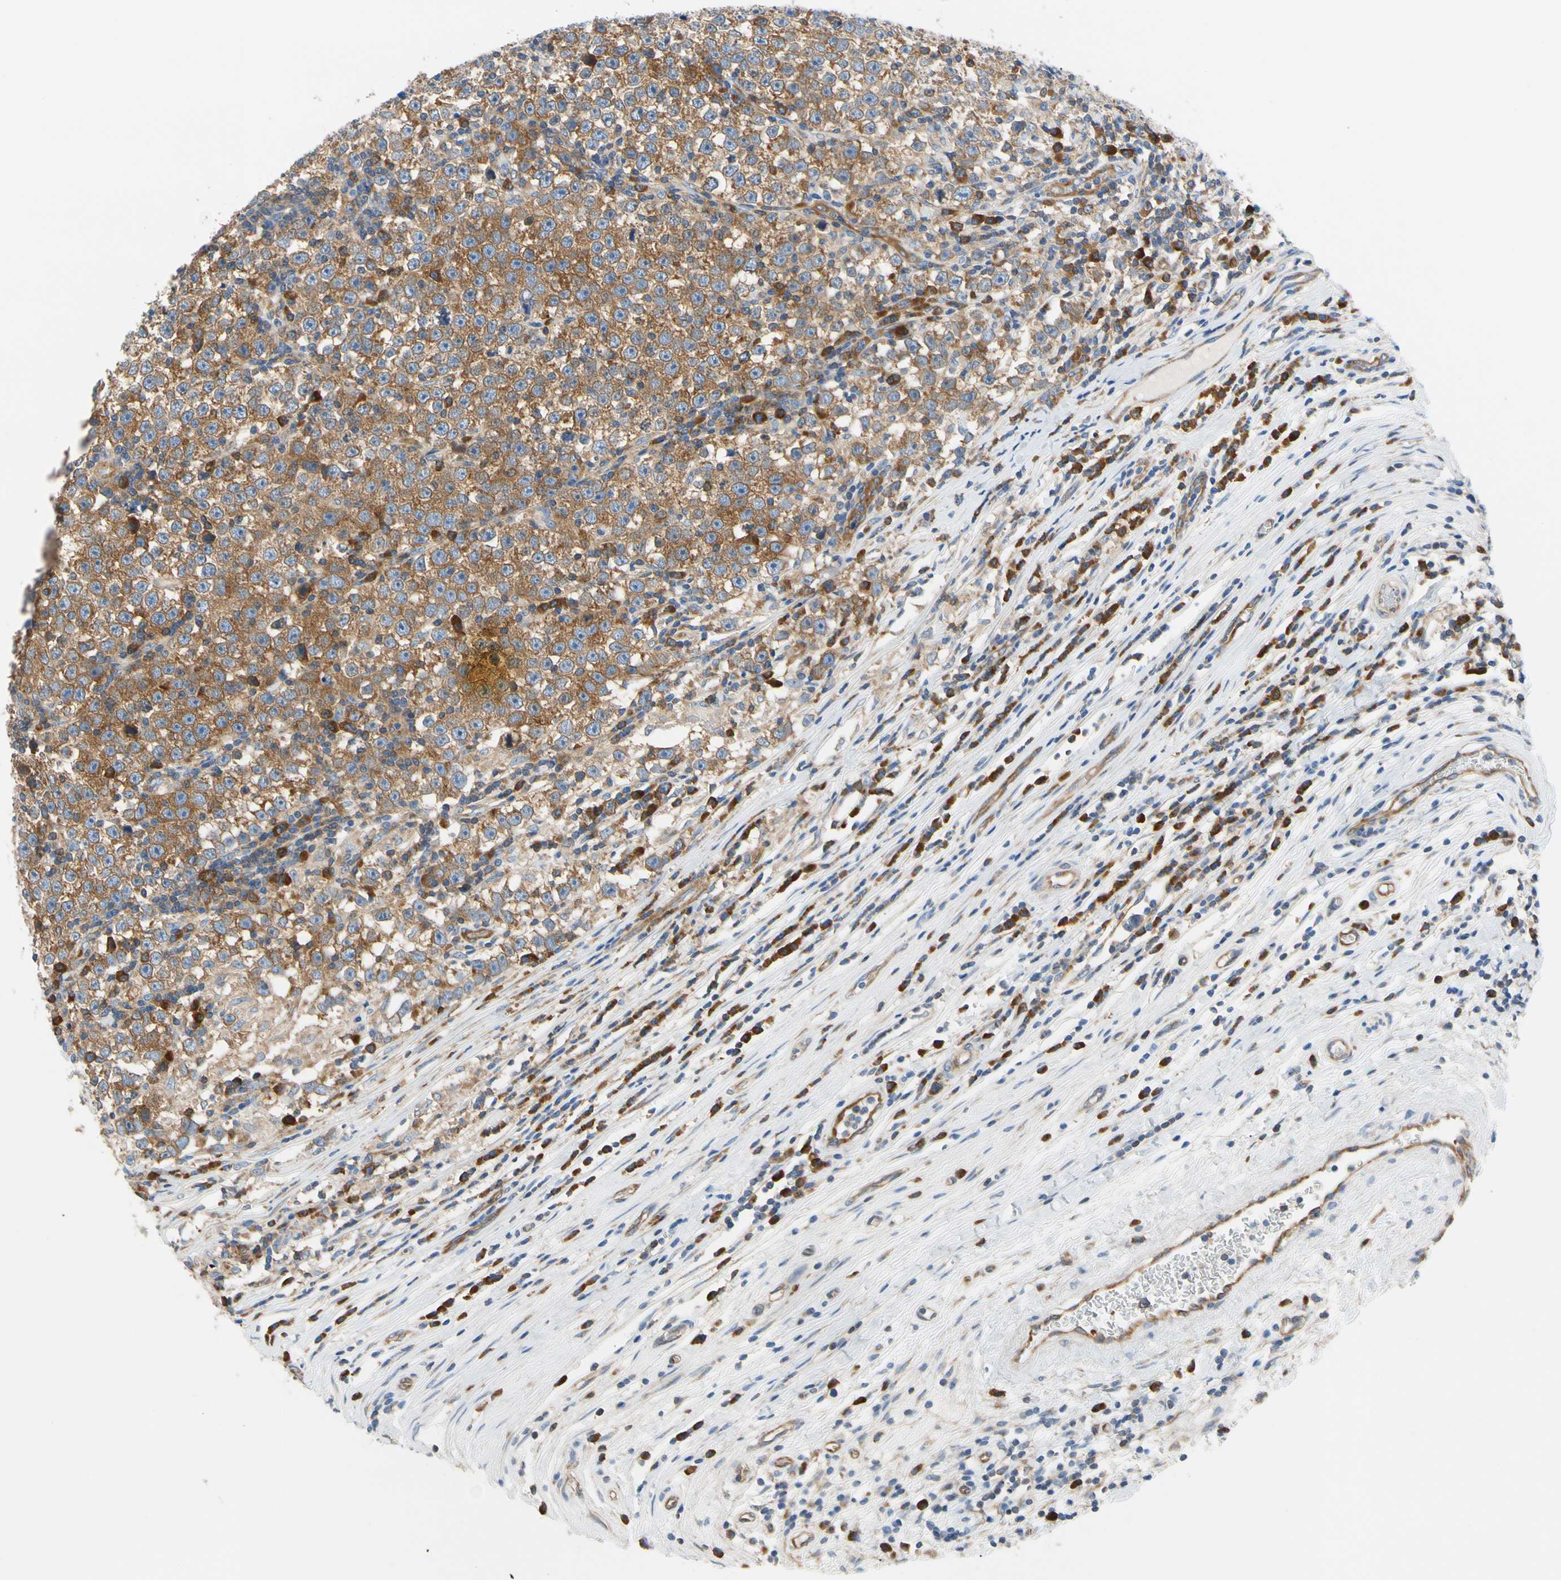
{"staining": {"intensity": "strong", "quantity": ">75%", "location": "cytoplasmic/membranous"}, "tissue": "testis cancer", "cell_type": "Tumor cells", "image_type": "cancer", "snomed": [{"axis": "morphology", "description": "Seminoma, NOS"}, {"axis": "topography", "description": "Testis"}], "caption": "Immunohistochemistry micrograph of neoplastic tissue: human testis seminoma stained using immunohistochemistry shows high levels of strong protein expression localized specifically in the cytoplasmic/membranous of tumor cells, appearing as a cytoplasmic/membranous brown color.", "gene": "GPHN", "patient": {"sex": "male", "age": 43}}